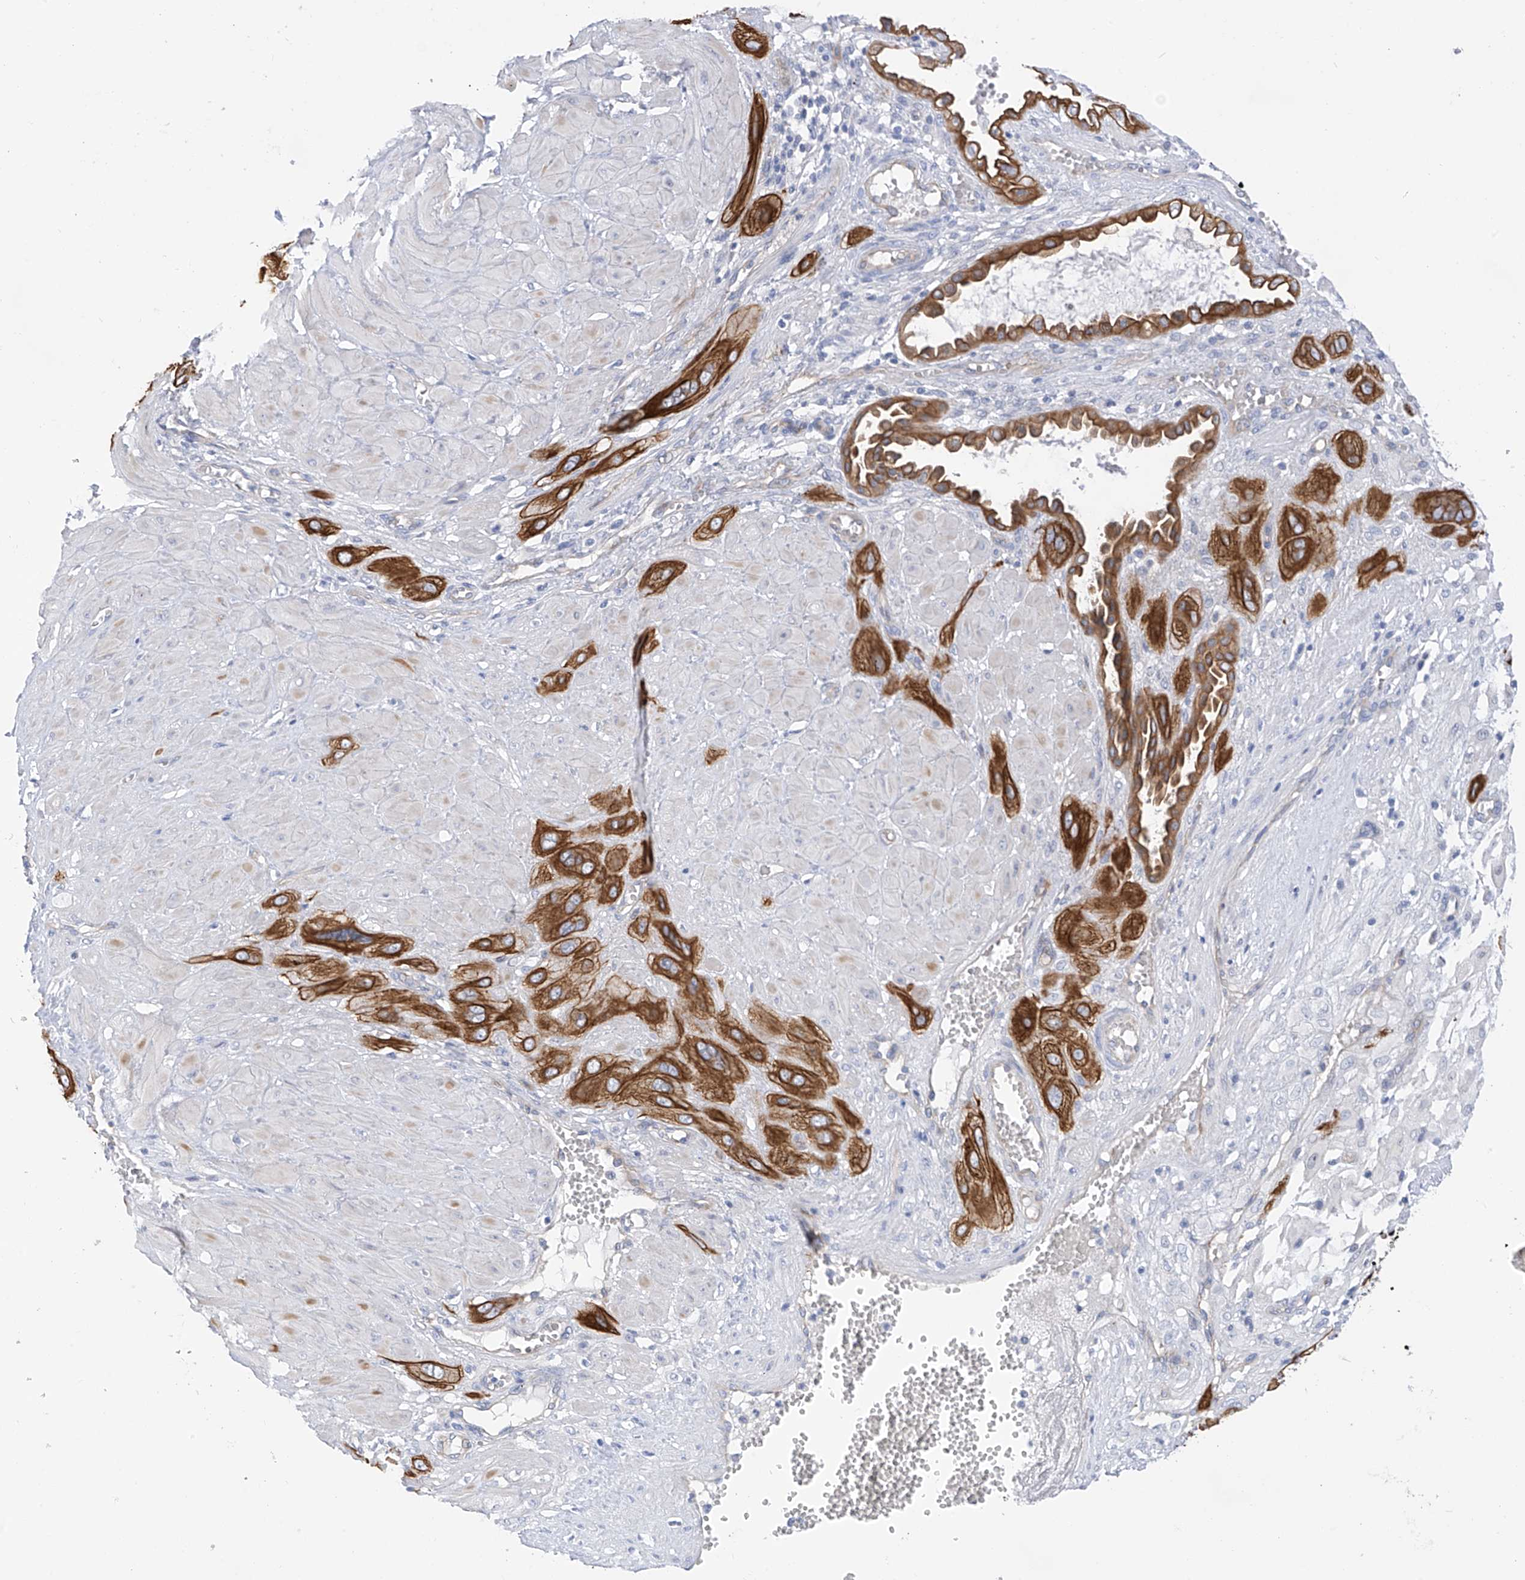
{"staining": {"intensity": "strong", "quantity": ">75%", "location": "cytoplasmic/membranous"}, "tissue": "cervical cancer", "cell_type": "Tumor cells", "image_type": "cancer", "snomed": [{"axis": "morphology", "description": "Squamous cell carcinoma, NOS"}, {"axis": "topography", "description": "Cervix"}], "caption": "IHC image of neoplastic tissue: cervical cancer (squamous cell carcinoma) stained using immunohistochemistry (IHC) shows high levels of strong protein expression localized specifically in the cytoplasmic/membranous of tumor cells, appearing as a cytoplasmic/membranous brown color.", "gene": "PIK3C2B", "patient": {"sex": "female", "age": 34}}